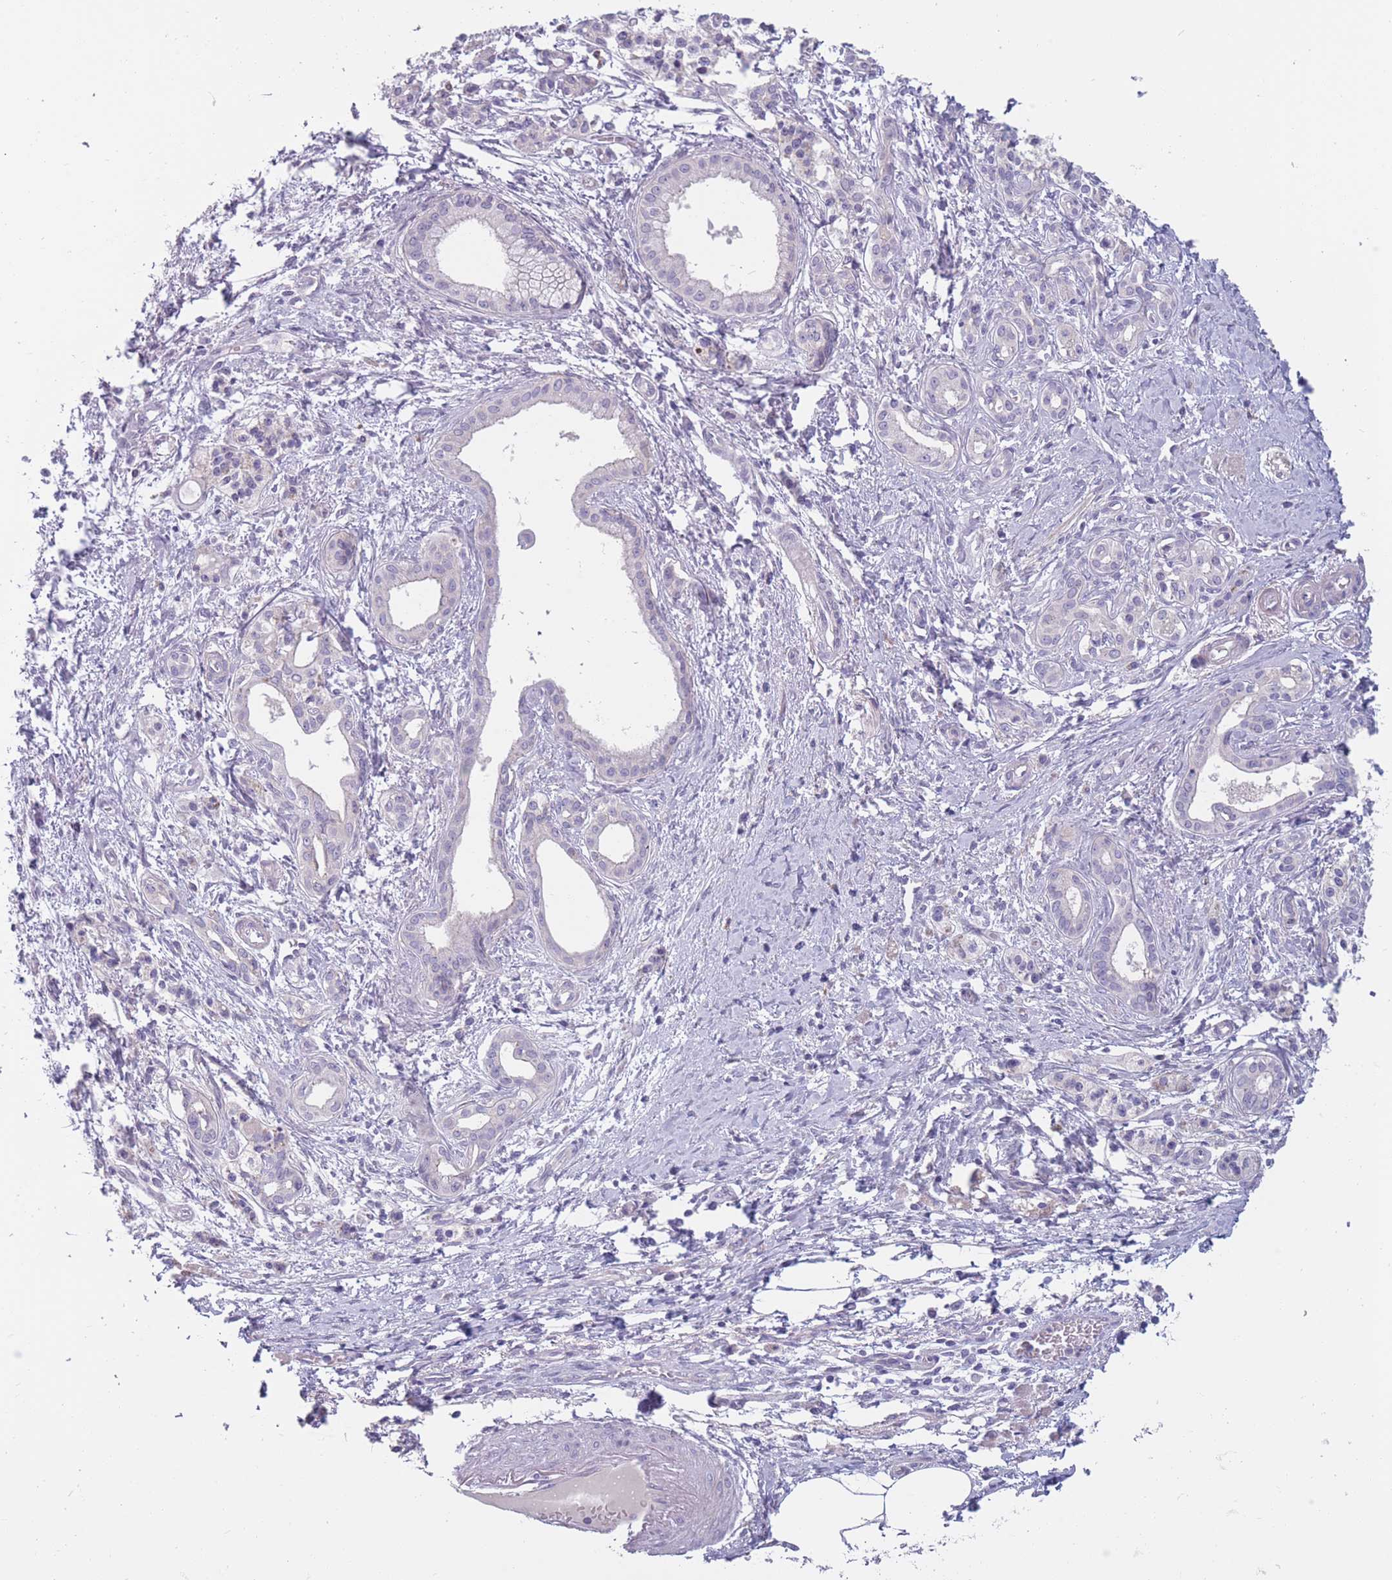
{"staining": {"intensity": "negative", "quantity": "none", "location": "none"}, "tissue": "pancreatic cancer", "cell_type": "Tumor cells", "image_type": "cancer", "snomed": [{"axis": "morphology", "description": "Adenocarcinoma, NOS"}, {"axis": "topography", "description": "Pancreas"}], "caption": "Tumor cells show no significant protein expression in pancreatic adenocarcinoma.", "gene": "FAM83F", "patient": {"sex": "male", "age": 71}}